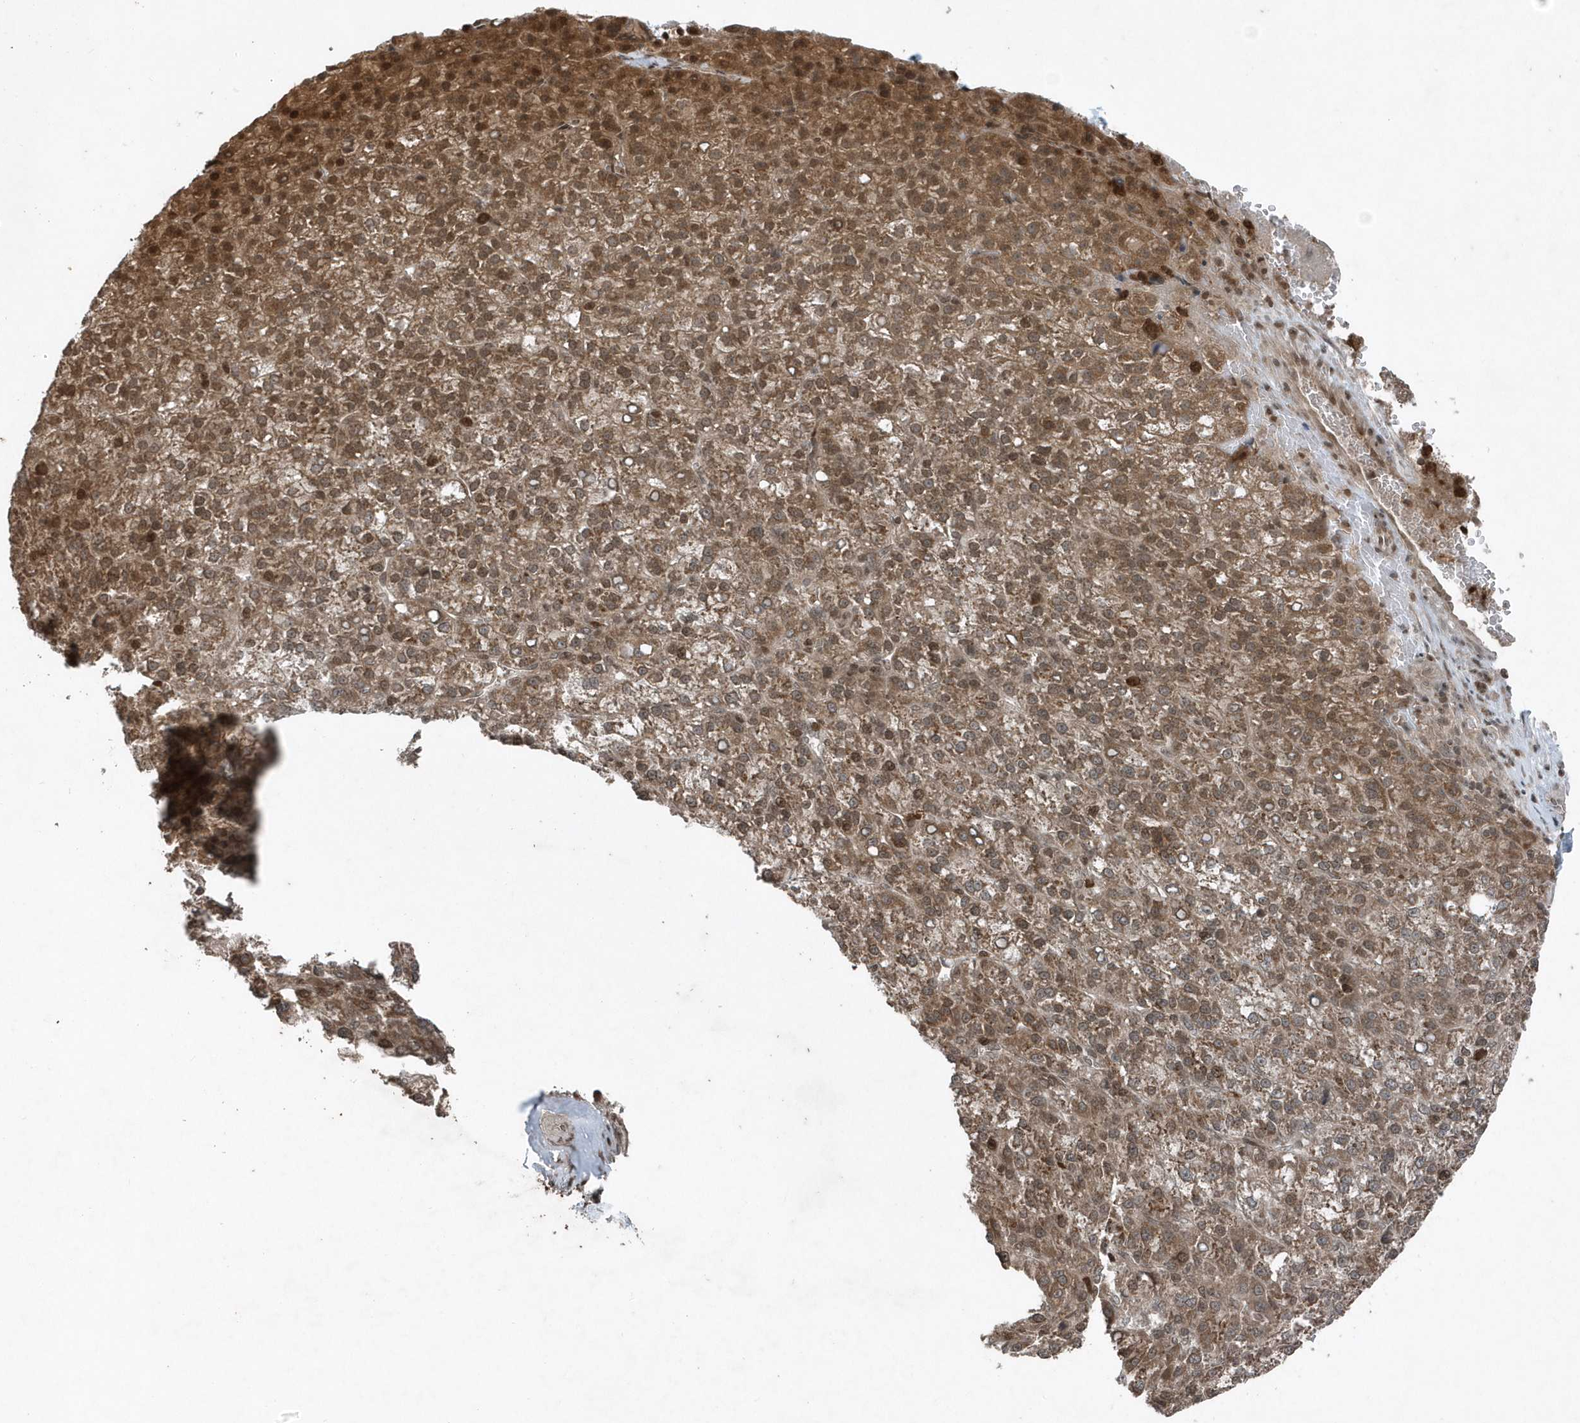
{"staining": {"intensity": "moderate", "quantity": ">75%", "location": "cytoplasmic/membranous"}, "tissue": "liver cancer", "cell_type": "Tumor cells", "image_type": "cancer", "snomed": [{"axis": "morphology", "description": "Carcinoma, Hepatocellular, NOS"}, {"axis": "topography", "description": "Liver"}], "caption": "Protein expression analysis of human liver cancer reveals moderate cytoplasmic/membranous positivity in about >75% of tumor cells.", "gene": "EIF2B1", "patient": {"sex": "female", "age": 58}}